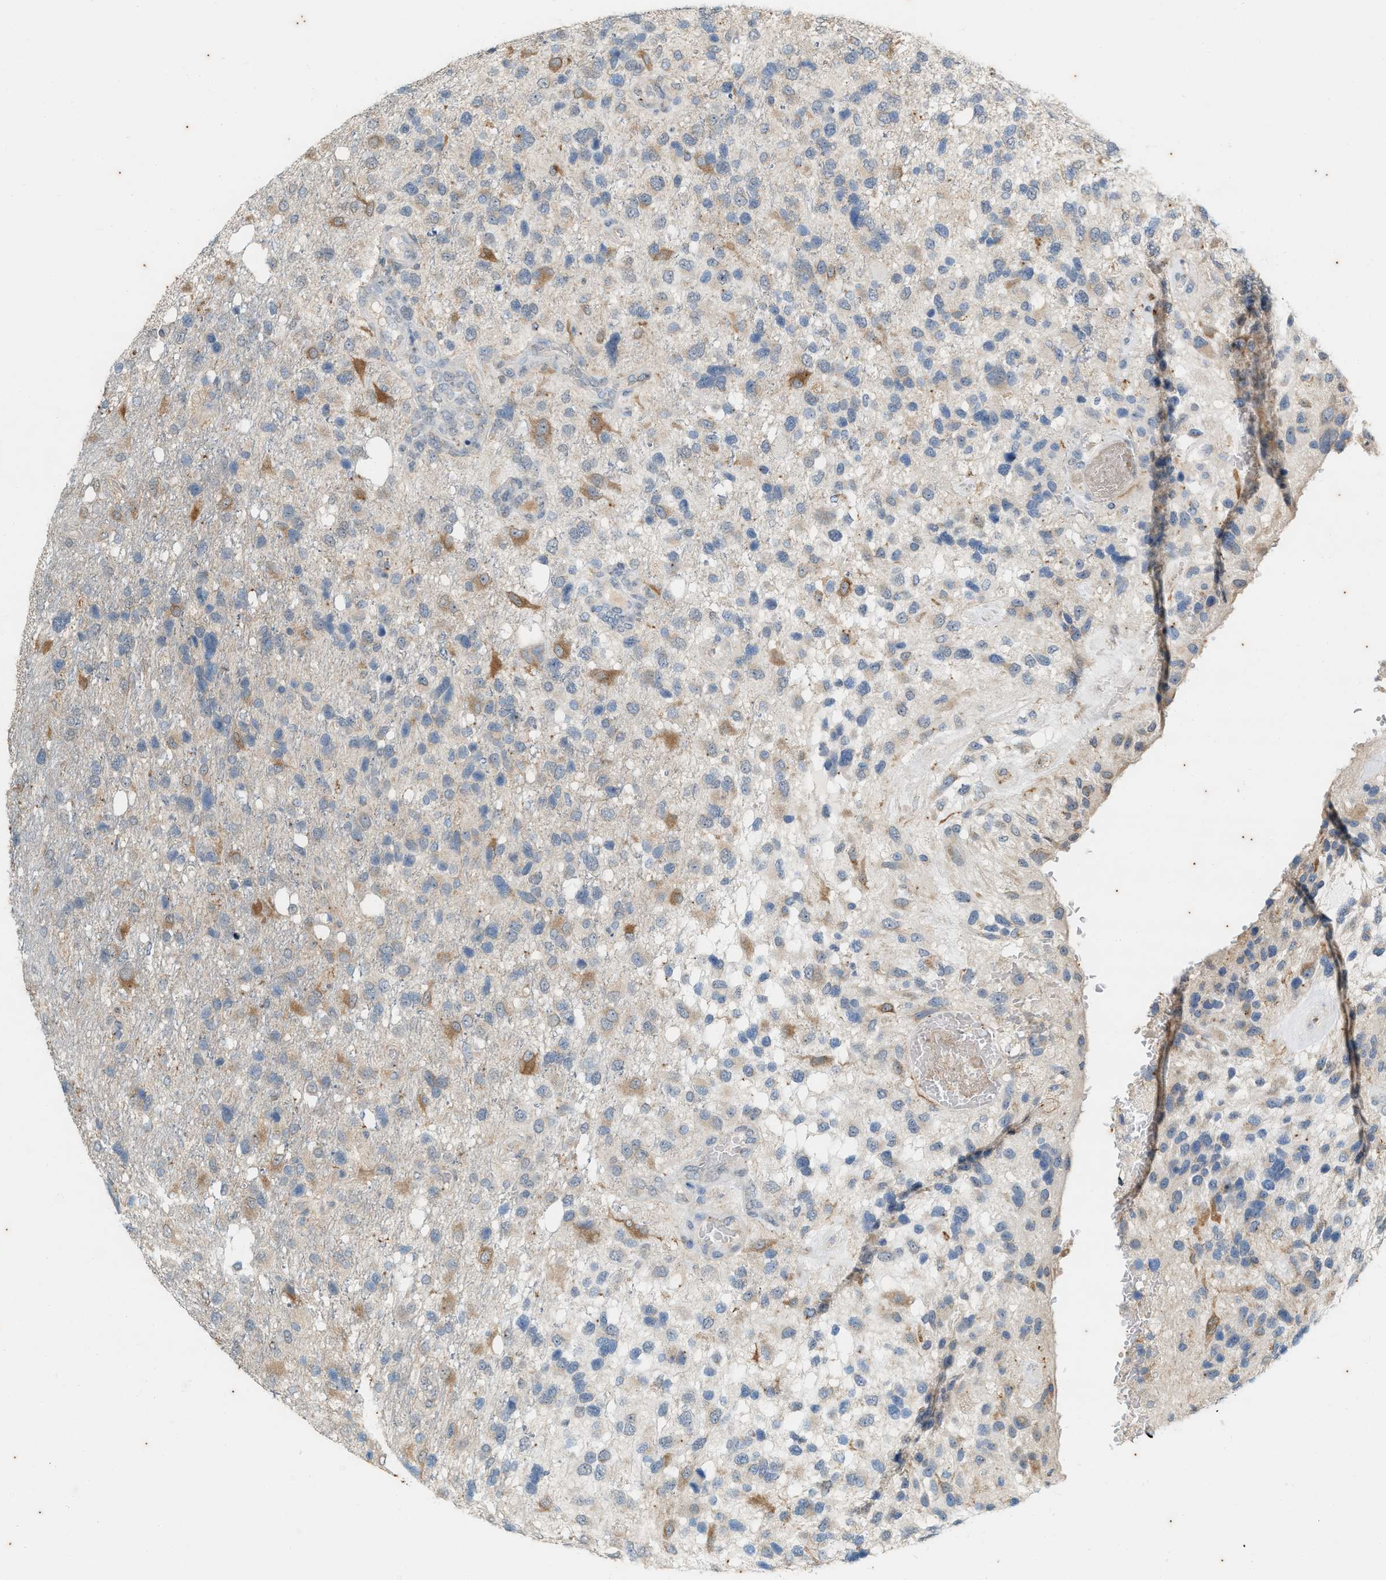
{"staining": {"intensity": "moderate", "quantity": "<25%", "location": "cytoplasmic/membranous"}, "tissue": "glioma", "cell_type": "Tumor cells", "image_type": "cancer", "snomed": [{"axis": "morphology", "description": "Glioma, malignant, High grade"}, {"axis": "topography", "description": "Brain"}], "caption": "The photomicrograph exhibits immunohistochemical staining of glioma. There is moderate cytoplasmic/membranous staining is present in about <25% of tumor cells.", "gene": "CHPF2", "patient": {"sex": "female", "age": 58}}